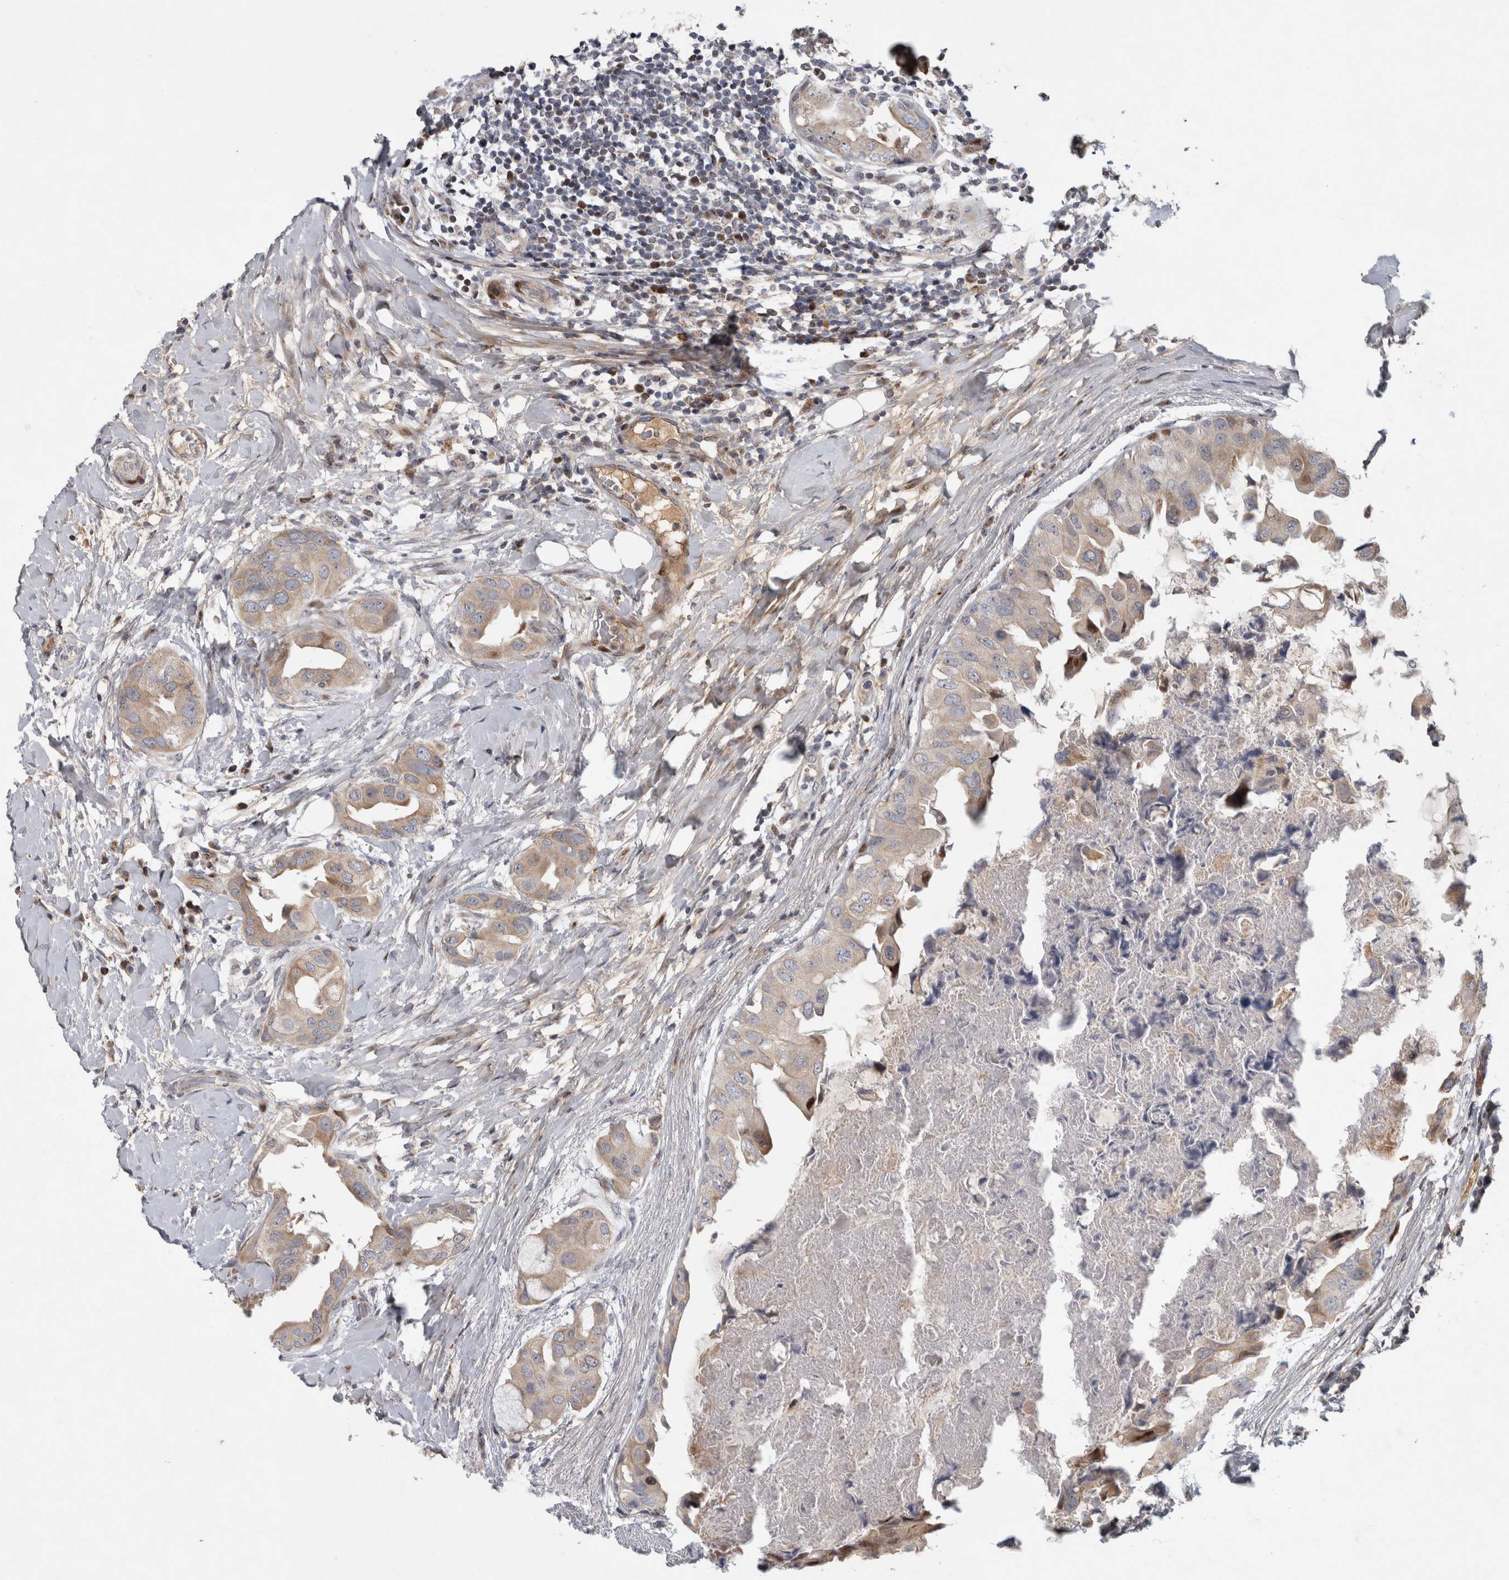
{"staining": {"intensity": "moderate", "quantity": "<25%", "location": "cytoplasmic/membranous,nuclear"}, "tissue": "breast cancer", "cell_type": "Tumor cells", "image_type": "cancer", "snomed": [{"axis": "morphology", "description": "Duct carcinoma"}, {"axis": "topography", "description": "Breast"}], "caption": "Immunohistochemistry (IHC) of invasive ductal carcinoma (breast) exhibits low levels of moderate cytoplasmic/membranous and nuclear expression in approximately <25% of tumor cells.", "gene": "RBM48", "patient": {"sex": "female", "age": 40}}